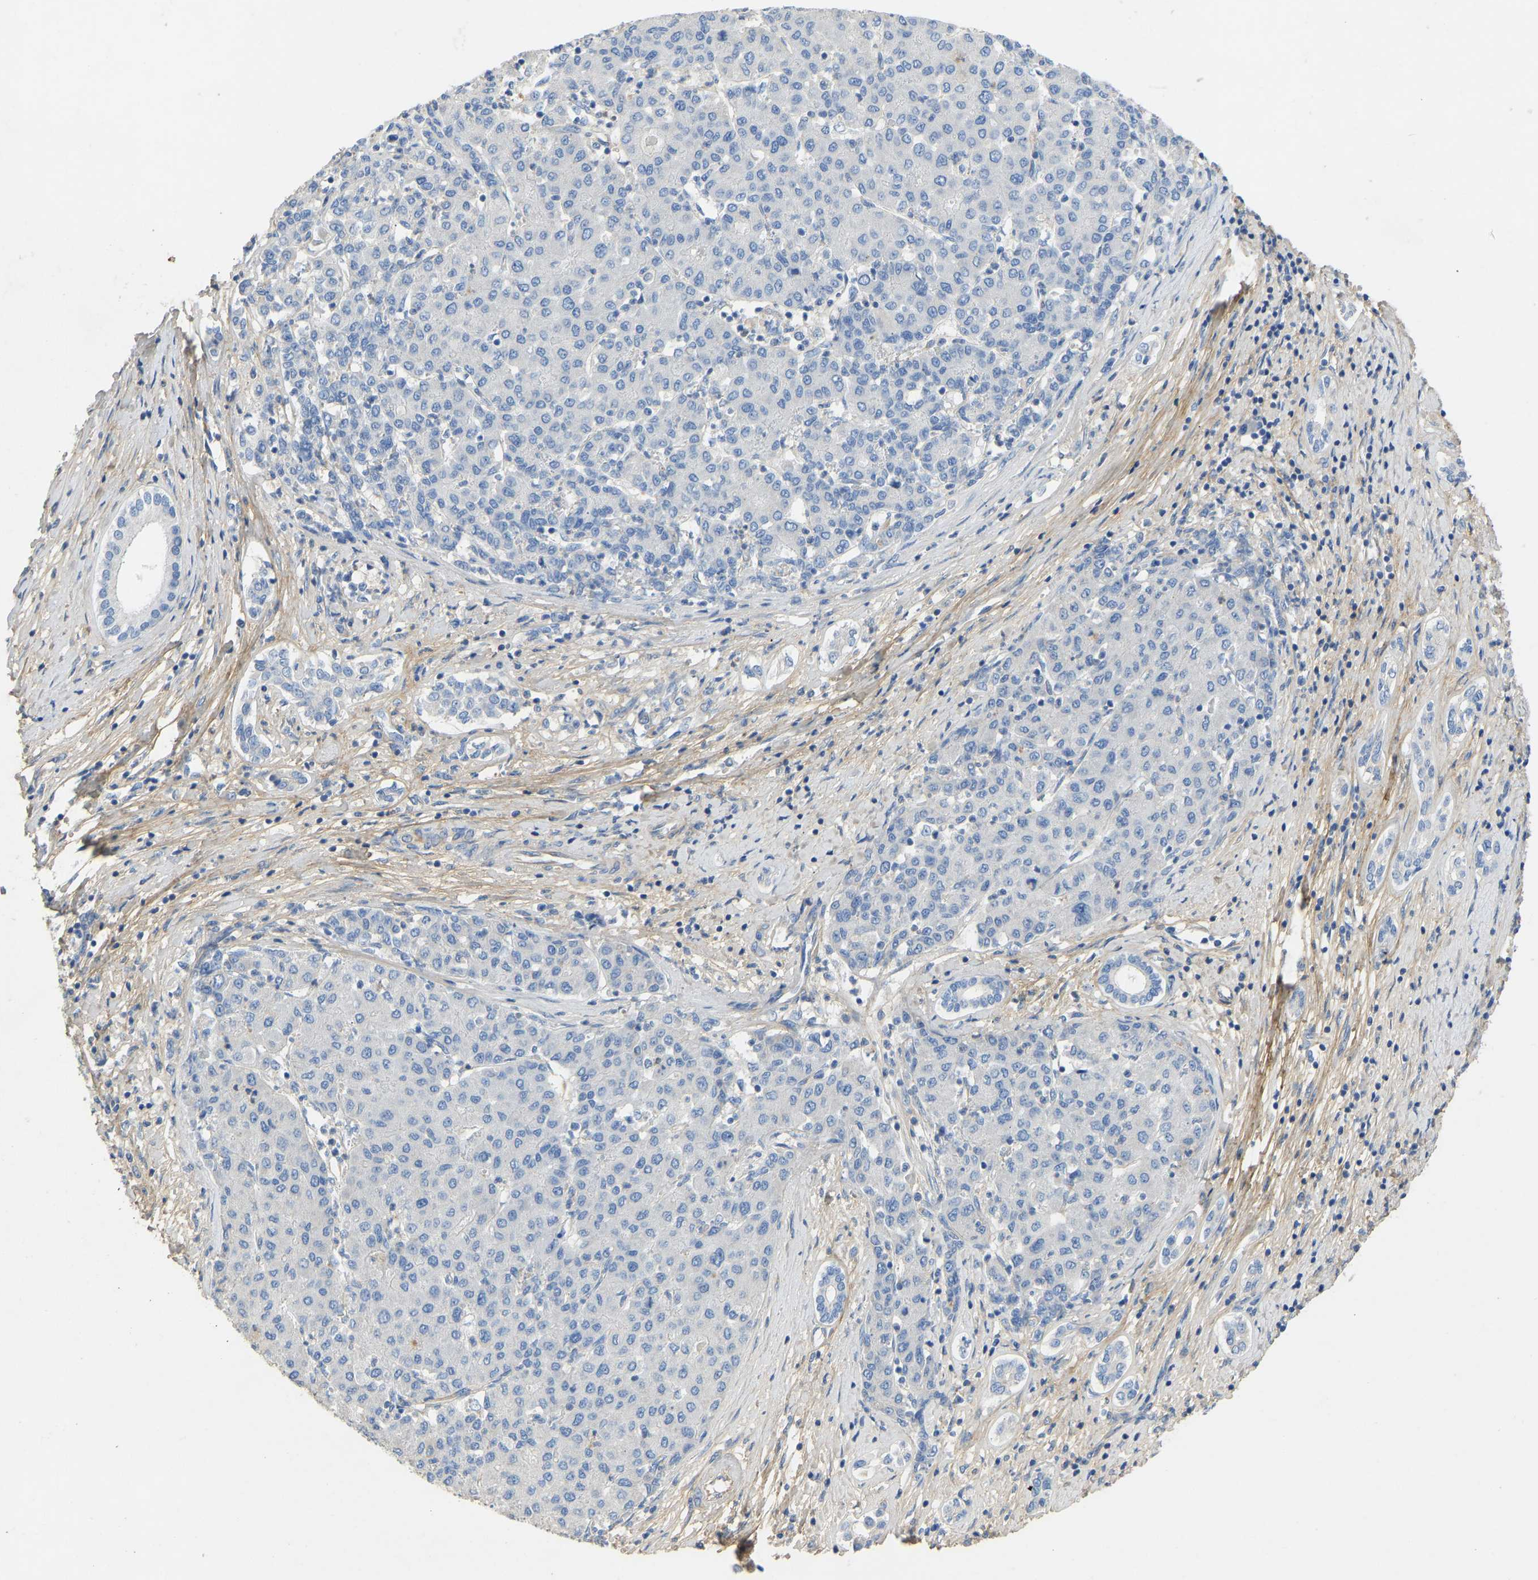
{"staining": {"intensity": "negative", "quantity": "none", "location": "none"}, "tissue": "liver cancer", "cell_type": "Tumor cells", "image_type": "cancer", "snomed": [{"axis": "morphology", "description": "Carcinoma, Hepatocellular, NOS"}, {"axis": "topography", "description": "Liver"}], "caption": "Tumor cells are negative for protein expression in human hepatocellular carcinoma (liver). (DAB (3,3'-diaminobenzidine) IHC visualized using brightfield microscopy, high magnification).", "gene": "TECTA", "patient": {"sex": "male", "age": 65}}